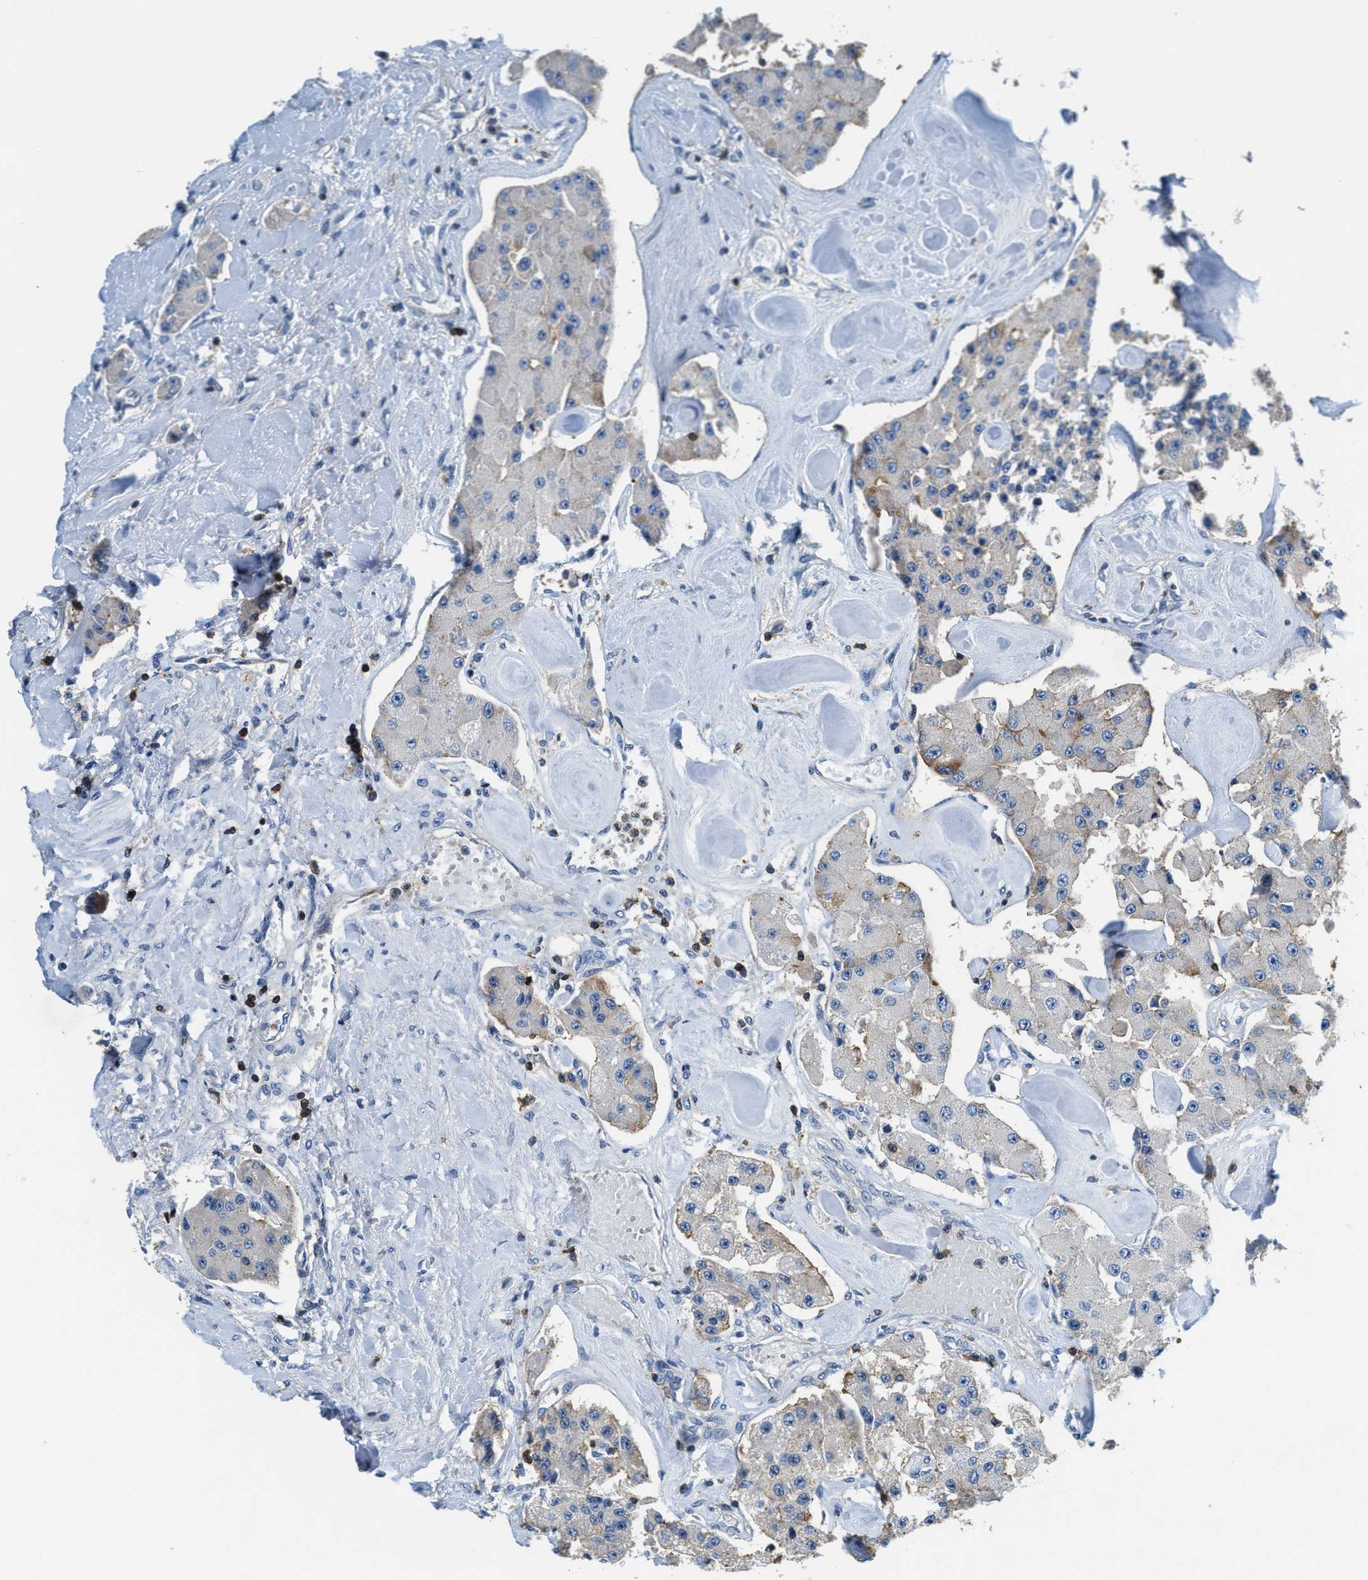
{"staining": {"intensity": "weak", "quantity": "<25%", "location": "cytoplasmic/membranous"}, "tissue": "carcinoid", "cell_type": "Tumor cells", "image_type": "cancer", "snomed": [{"axis": "morphology", "description": "Carcinoid, malignant, NOS"}, {"axis": "topography", "description": "Pancreas"}], "caption": "Tumor cells show no significant protein positivity in carcinoid (malignant). (Stains: DAB immunohistochemistry with hematoxylin counter stain, Microscopy: brightfield microscopy at high magnification).", "gene": "MYO1G", "patient": {"sex": "male", "age": 41}}